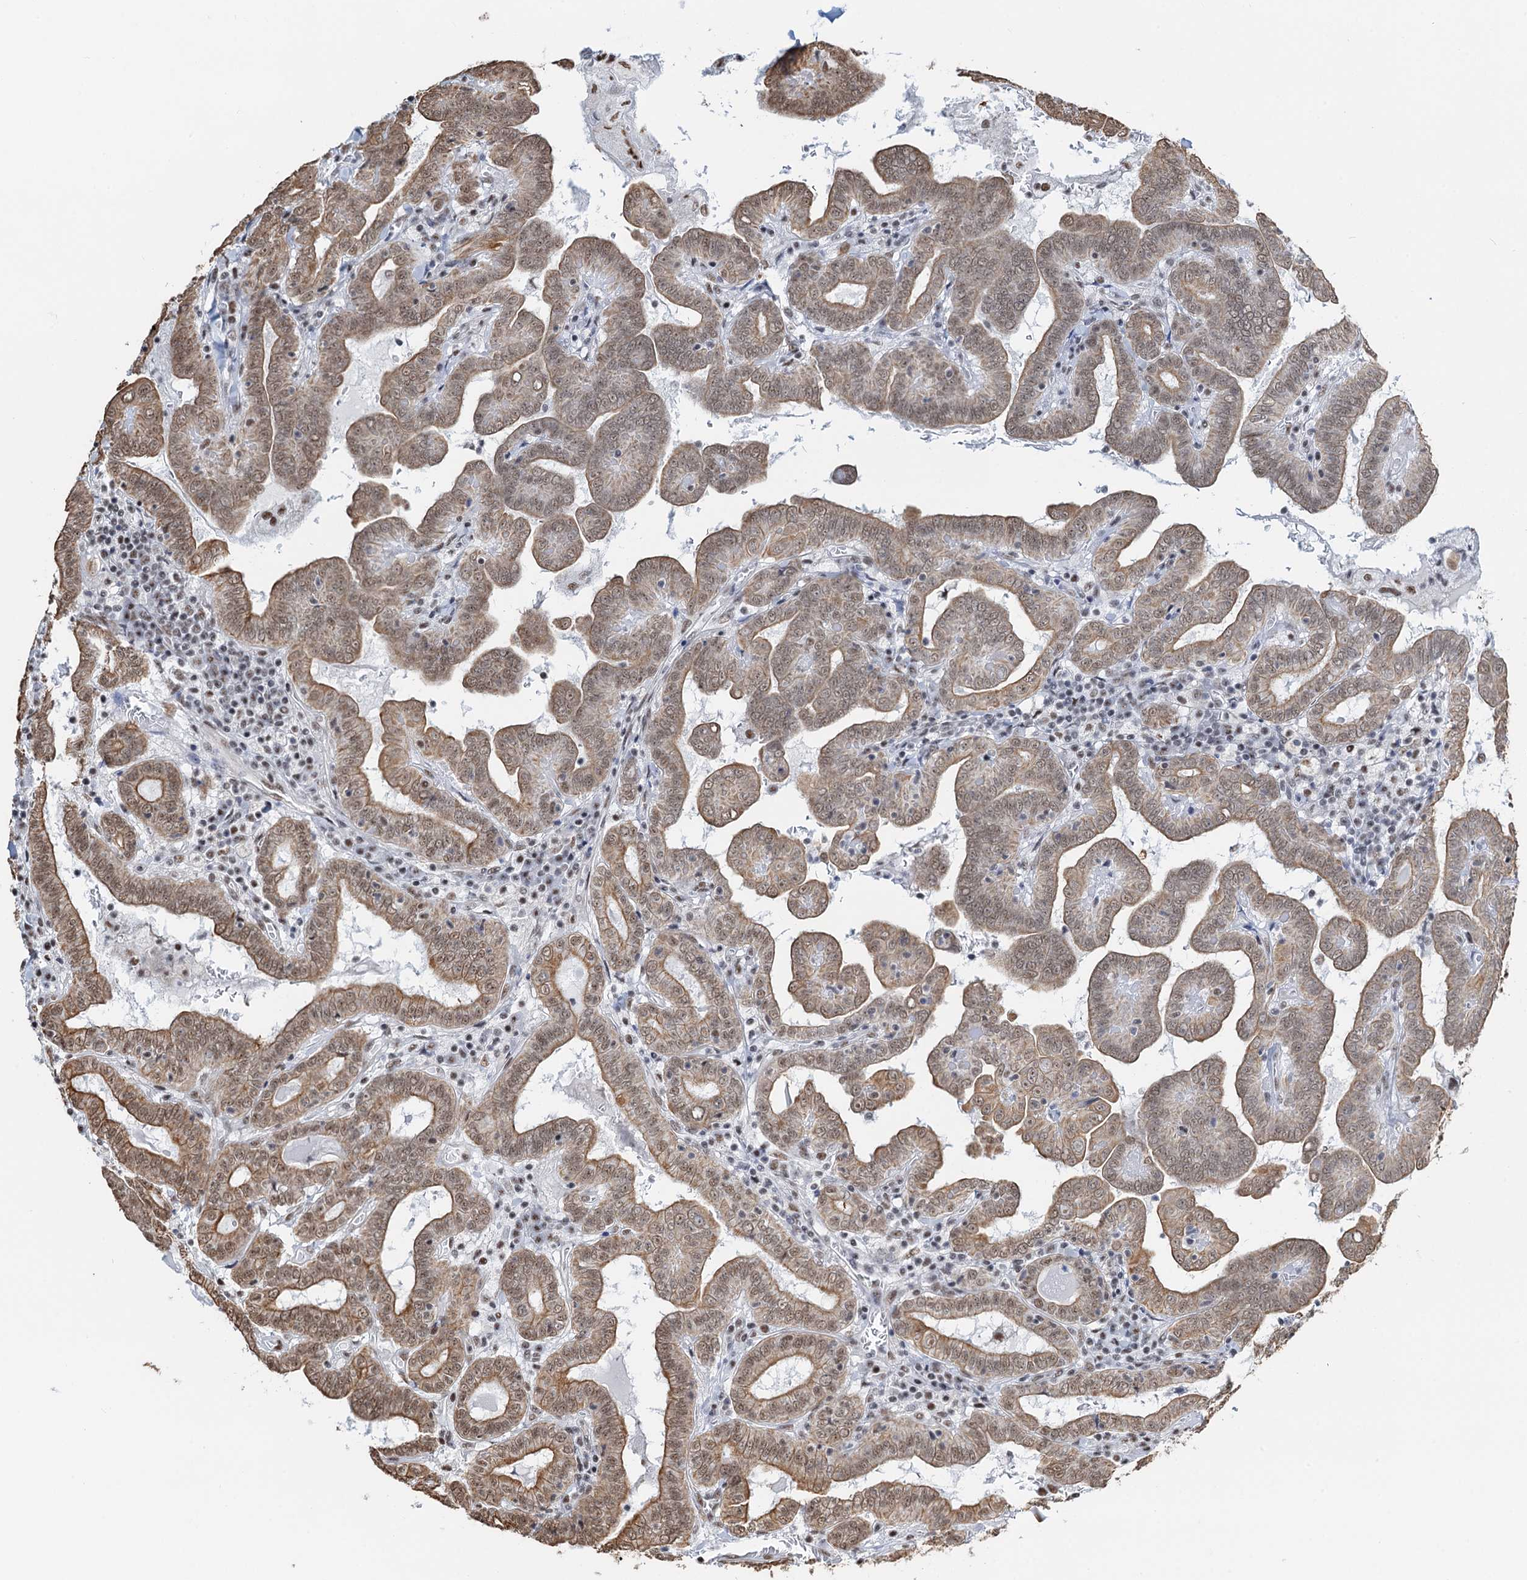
{"staining": {"intensity": "moderate", "quantity": ">75%", "location": "cytoplasmic/membranous,nuclear"}, "tissue": "thyroid cancer", "cell_type": "Tumor cells", "image_type": "cancer", "snomed": [{"axis": "morphology", "description": "Papillary adenocarcinoma, NOS"}, {"axis": "topography", "description": "Thyroid gland"}], "caption": "Thyroid cancer (papillary adenocarcinoma) stained with a brown dye reveals moderate cytoplasmic/membranous and nuclear positive positivity in approximately >75% of tumor cells.", "gene": "ZNF609", "patient": {"sex": "female", "age": 72}}